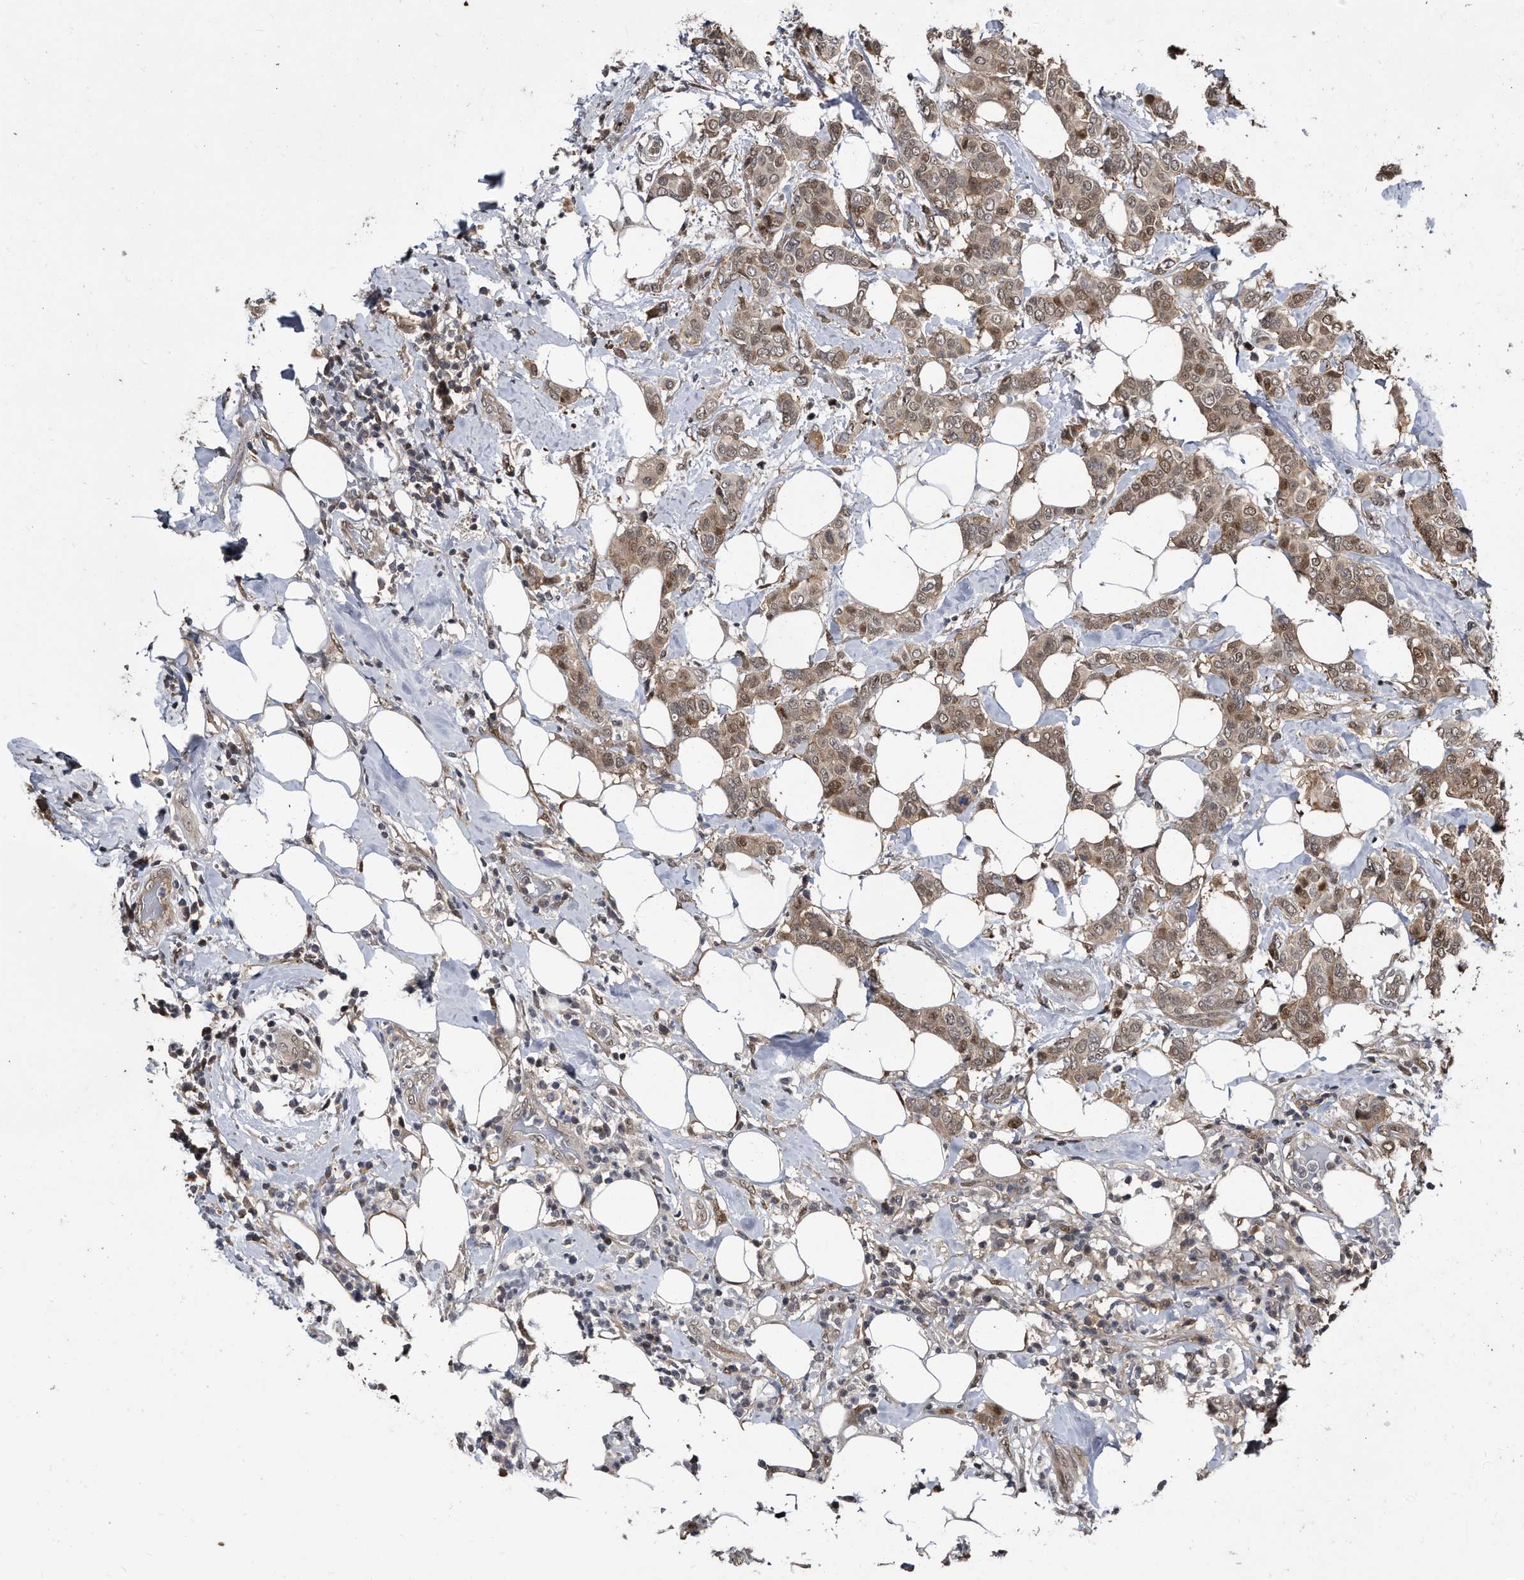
{"staining": {"intensity": "moderate", "quantity": ">75%", "location": "cytoplasmic/membranous,nuclear"}, "tissue": "breast cancer", "cell_type": "Tumor cells", "image_type": "cancer", "snomed": [{"axis": "morphology", "description": "Lobular carcinoma"}, {"axis": "topography", "description": "Breast"}], "caption": "Breast cancer stained for a protein (brown) shows moderate cytoplasmic/membranous and nuclear positive expression in approximately >75% of tumor cells.", "gene": "RAD23B", "patient": {"sex": "female", "age": 51}}